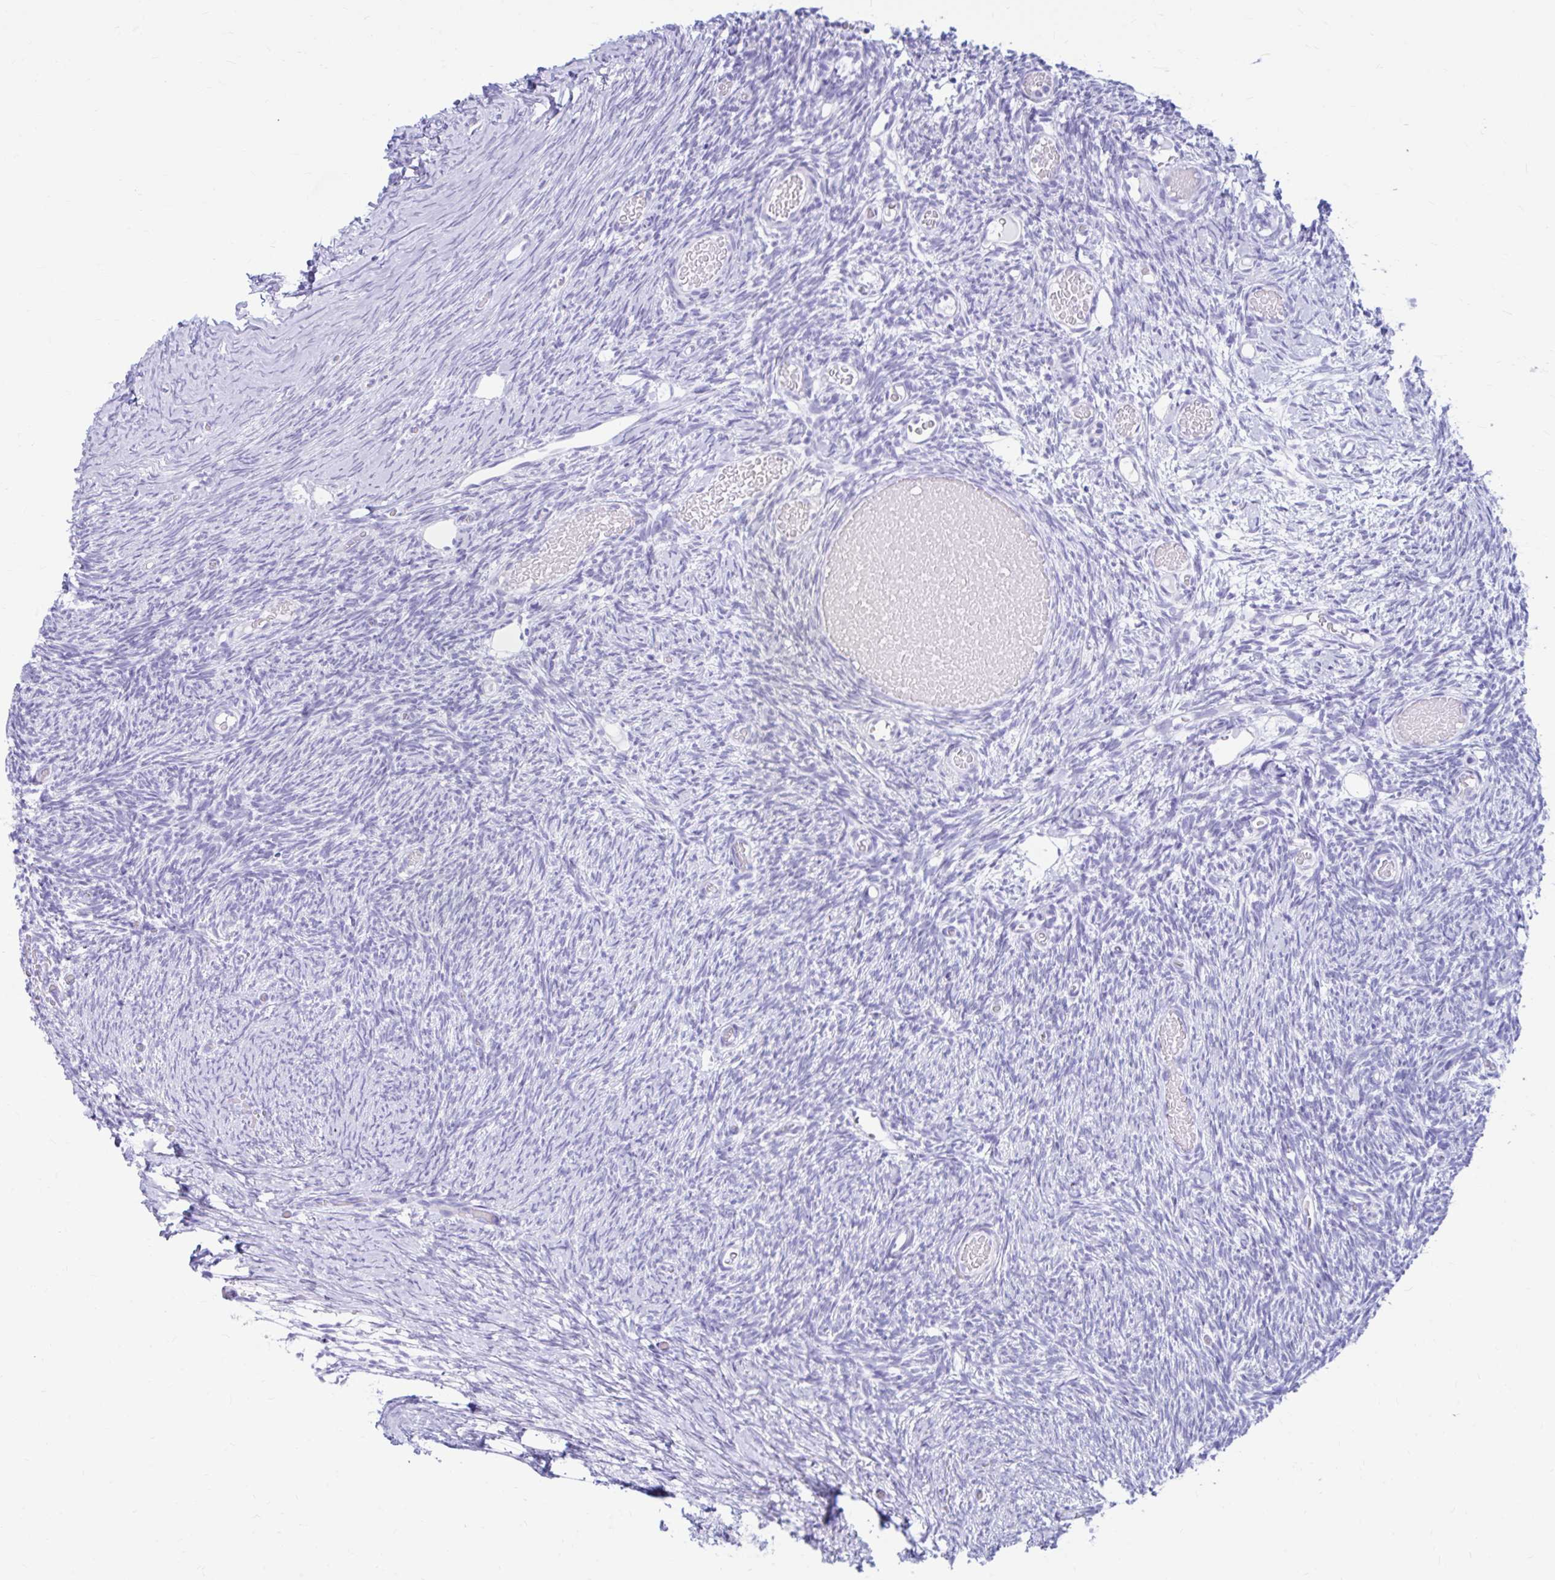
{"staining": {"intensity": "negative", "quantity": "none", "location": "none"}, "tissue": "ovary", "cell_type": "Follicle cells", "image_type": "normal", "snomed": [{"axis": "morphology", "description": "Normal tissue, NOS"}, {"axis": "topography", "description": "Ovary"}], "caption": "The histopathology image displays no significant staining in follicle cells of ovary. (DAB (3,3'-diaminobenzidine) immunohistochemistry with hematoxylin counter stain).", "gene": "NSG2", "patient": {"sex": "female", "age": 39}}